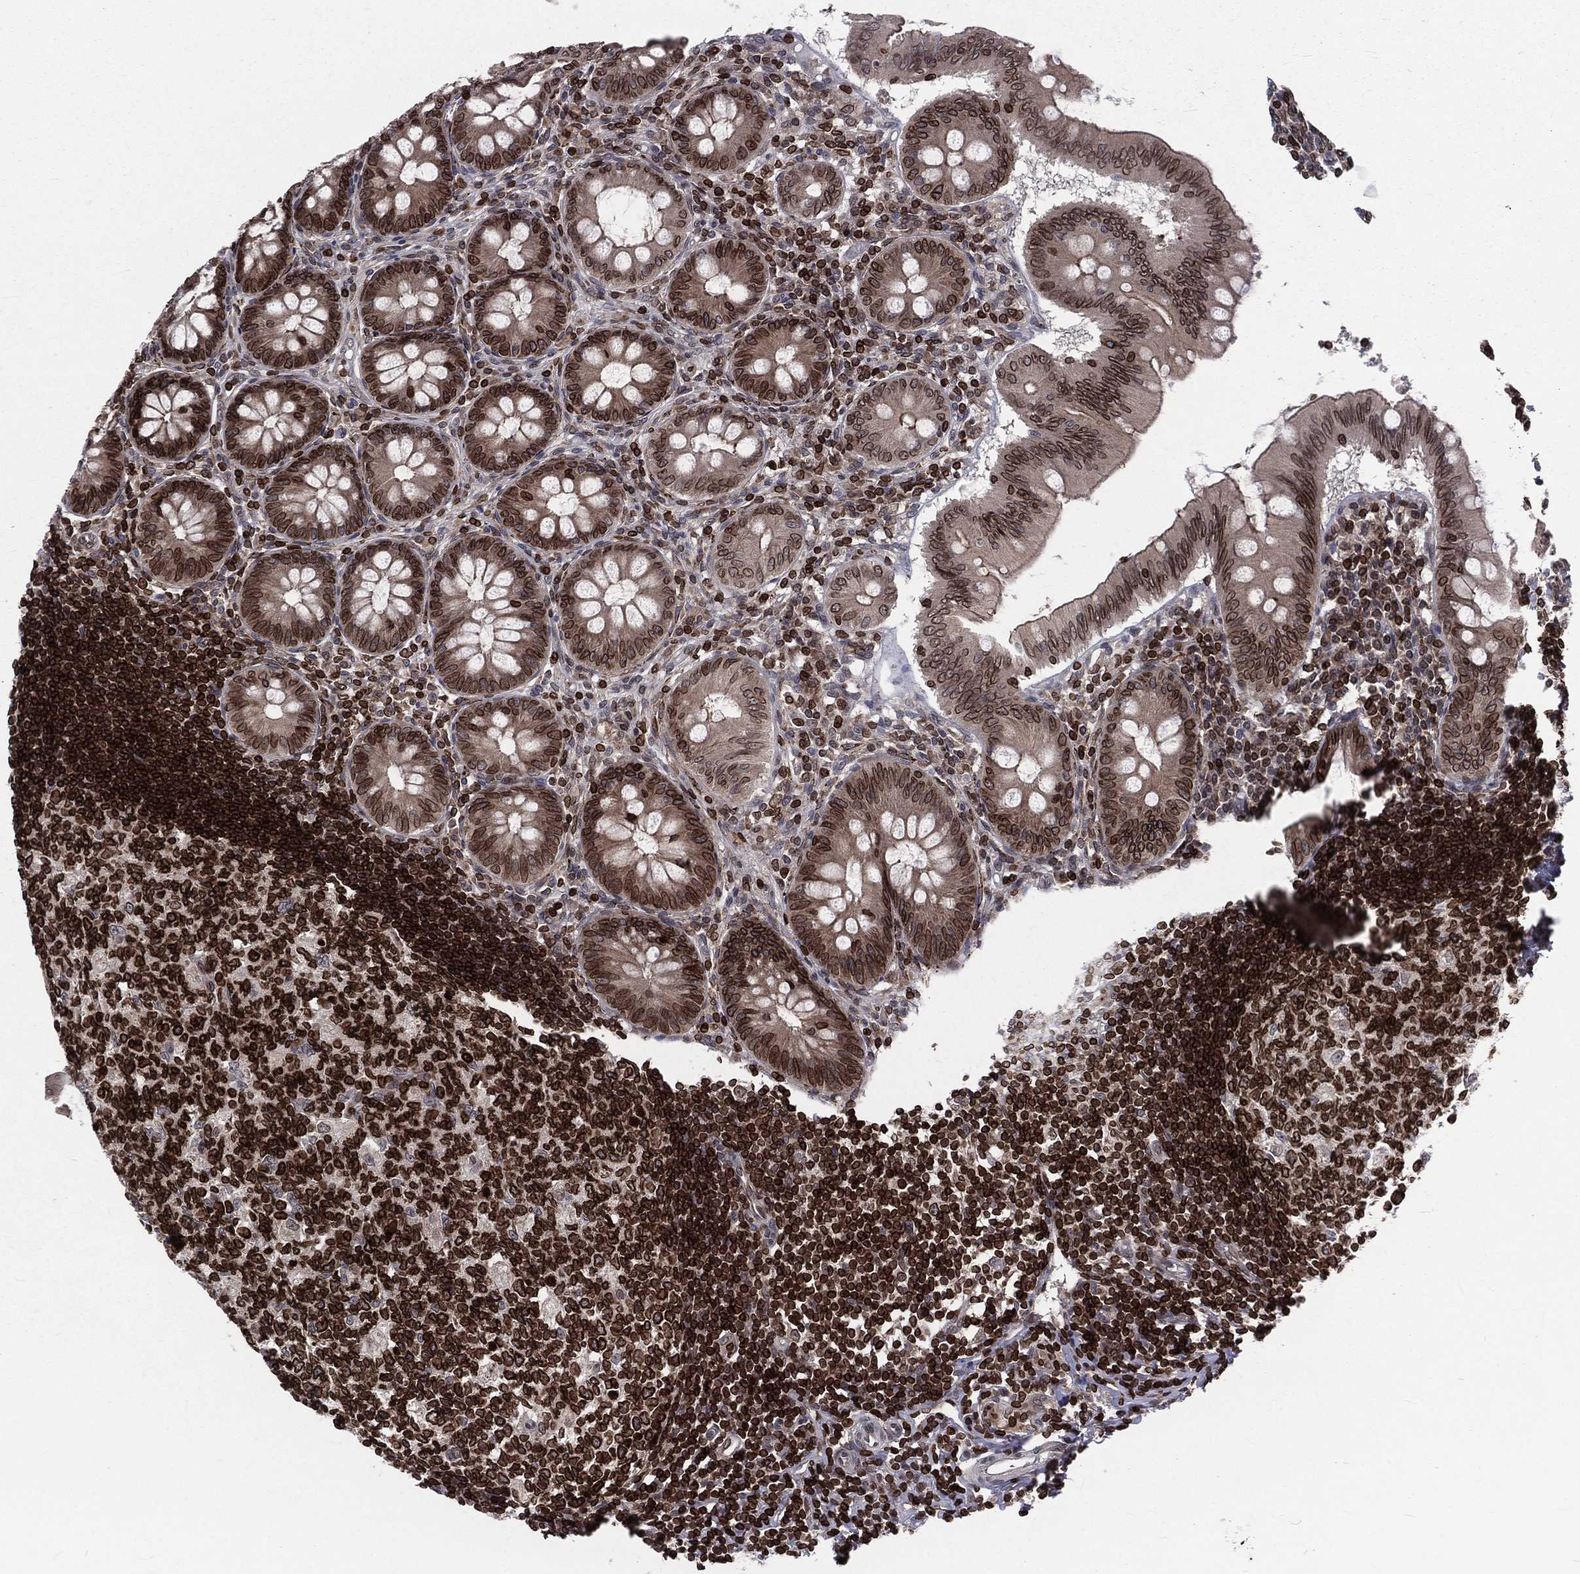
{"staining": {"intensity": "strong", "quantity": "25%-75%", "location": "cytoplasmic/membranous,nuclear"}, "tissue": "appendix", "cell_type": "Glandular cells", "image_type": "normal", "snomed": [{"axis": "morphology", "description": "Normal tissue, NOS"}, {"axis": "morphology", "description": "Inflammation, NOS"}, {"axis": "topography", "description": "Appendix"}], "caption": "Unremarkable appendix reveals strong cytoplasmic/membranous,nuclear expression in about 25%-75% of glandular cells.", "gene": "LBR", "patient": {"sex": "male", "age": 16}}